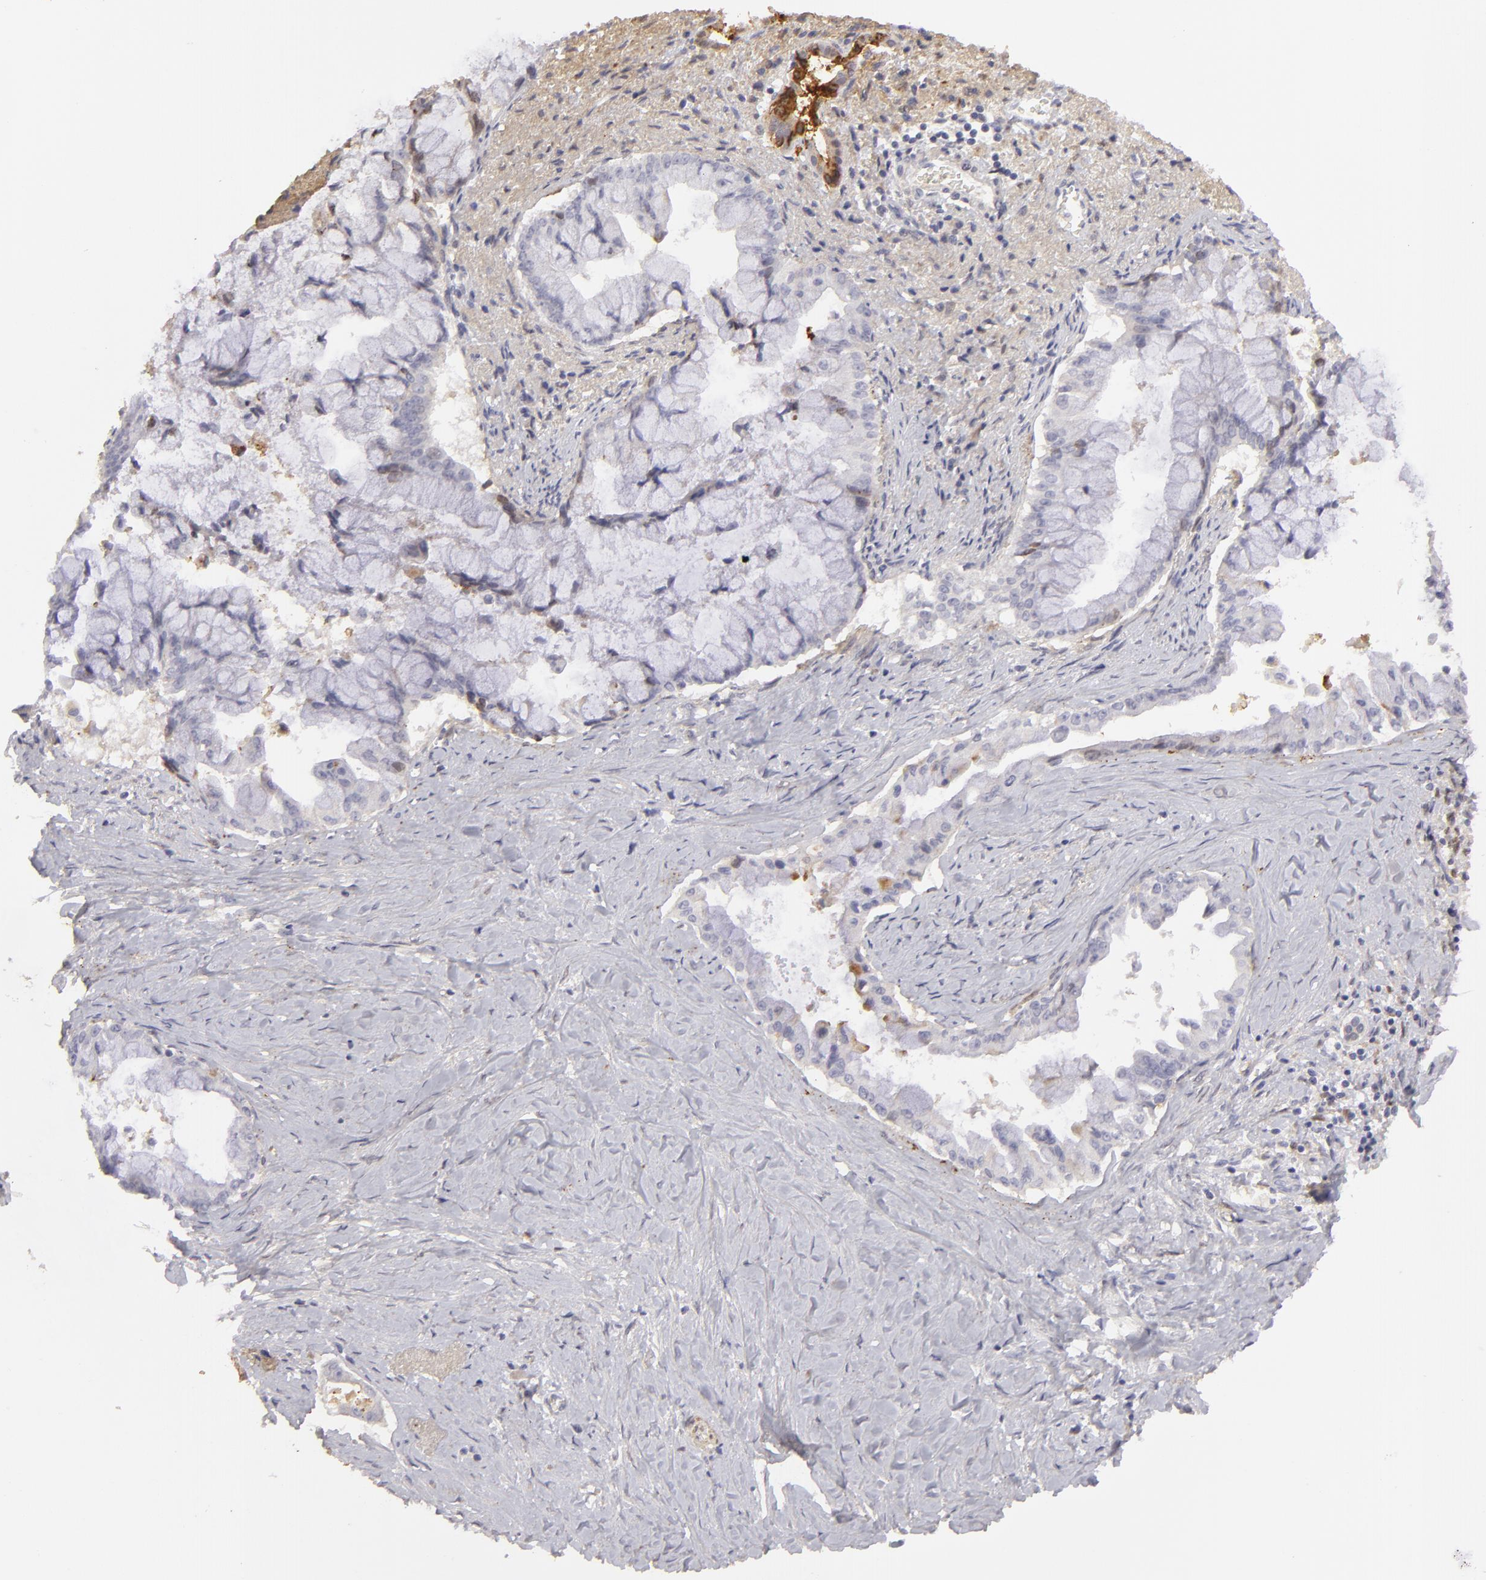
{"staining": {"intensity": "negative", "quantity": "none", "location": "none"}, "tissue": "pancreatic cancer", "cell_type": "Tumor cells", "image_type": "cancer", "snomed": [{"axis": "morphology", "description": "Adenocarcinoma, NOS"}, {"axis": "topography", "description": "Pancreas"}], "caption": "Histopathology image shows no protein staining in tumor cells of adenocarcinoma (pancreatic) tissue.", "gene": "EFS", "patient": {"sex": "male", "age": 59}}